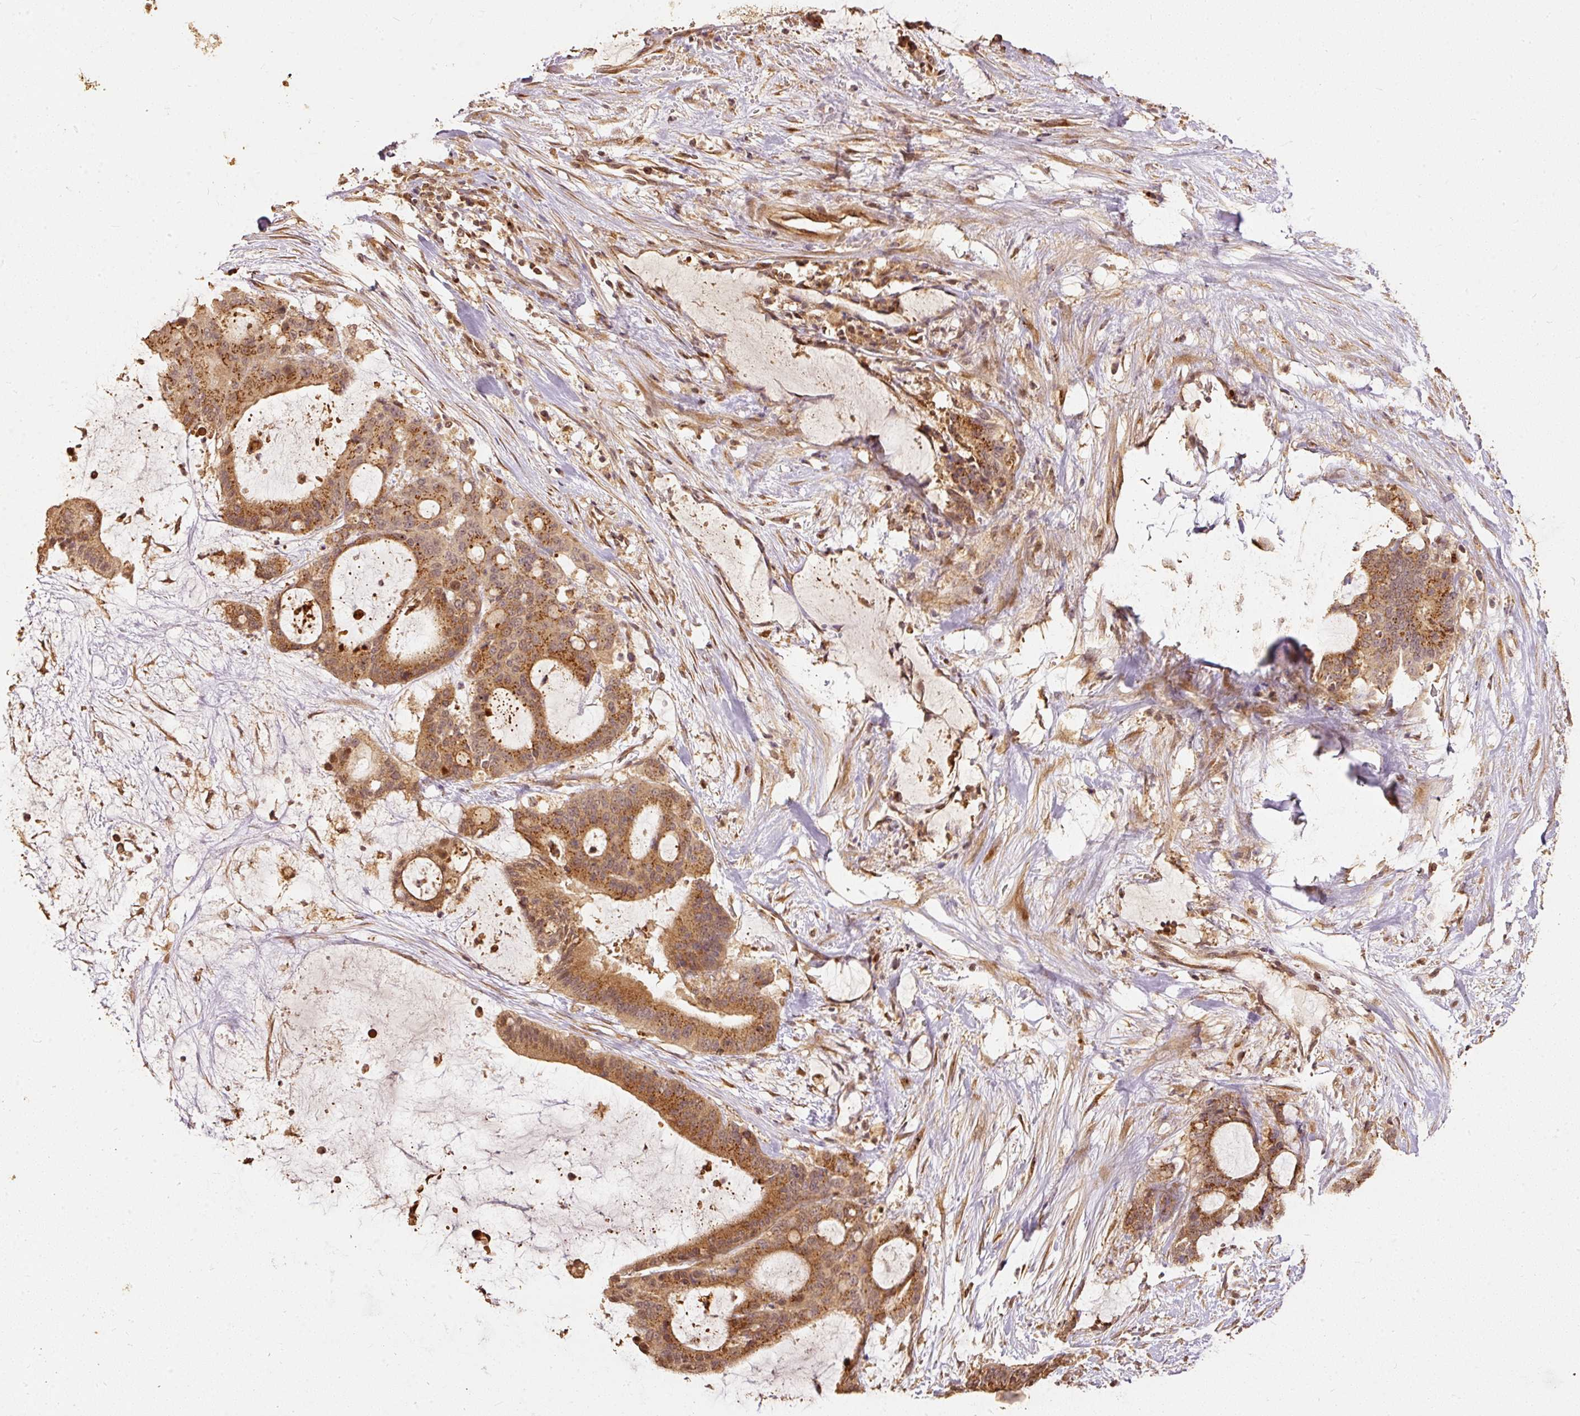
{"staining": {"intensity": "moderate", "quantity": ">75%", "location": "cytoplasmic/membranous"}, "tissue": "liver cancer", "cell_type": "Tumor cells", "image_type": "cancer", "snomed": [{"axis": "morphology", "description": "Normal tissue, NOS"}, {"axis": "morphology", "description": "Cholangiocarcinoma"}, {"axis": "topography", "description": "Liver"}, {"axis": "topography", "description": "Peripheral nerve tissue"}], "caption": "IHC of liver cancer displays medium levels of moderate cytoplasmic/membranous staining in about >75% of tumor cells.", "gene": "FUT8", "patient": {"sex": "female", "age": 73}}